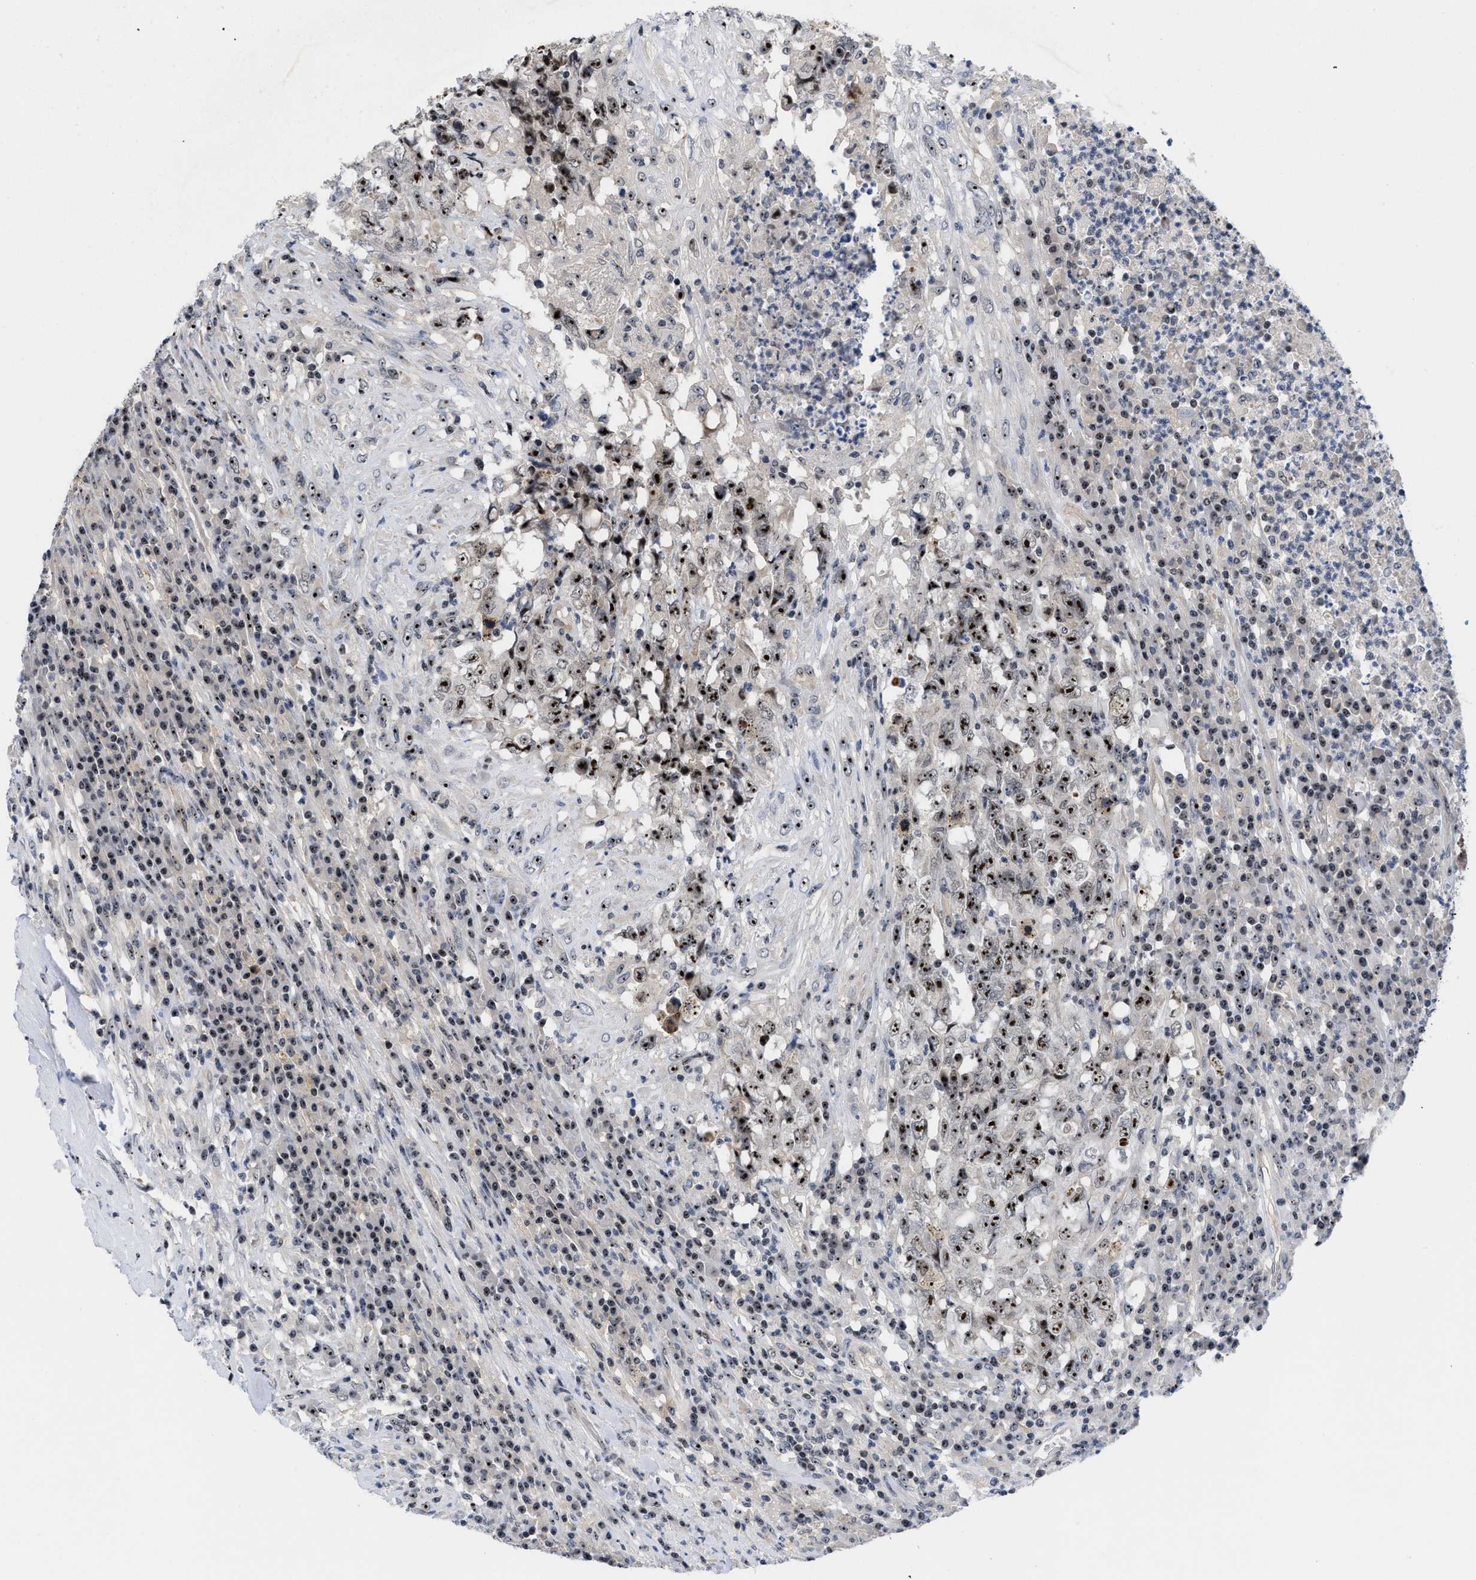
{"staining": {"intensity": "strong", "quantity": ">75%", "location": "nuclear"}, "tissue": "testis cancer", "cell_type": "Tumor cells", "image_type": "cancer", "snomed": [{"axis": "morphology", "description": "Necrosis, NOS"}, {"axis": "morphology", "description": "Carcinoma, Embryonal, NOS"}, {"axis": "topography", "description": "Testis"}], "caption": "Testis cancer (embryonal carcinoma) stained for a protein reveals strong nuclear positivity in tumor cells.", "gene": "NOP58", "patient": {"sex": "male", "age": 19}}